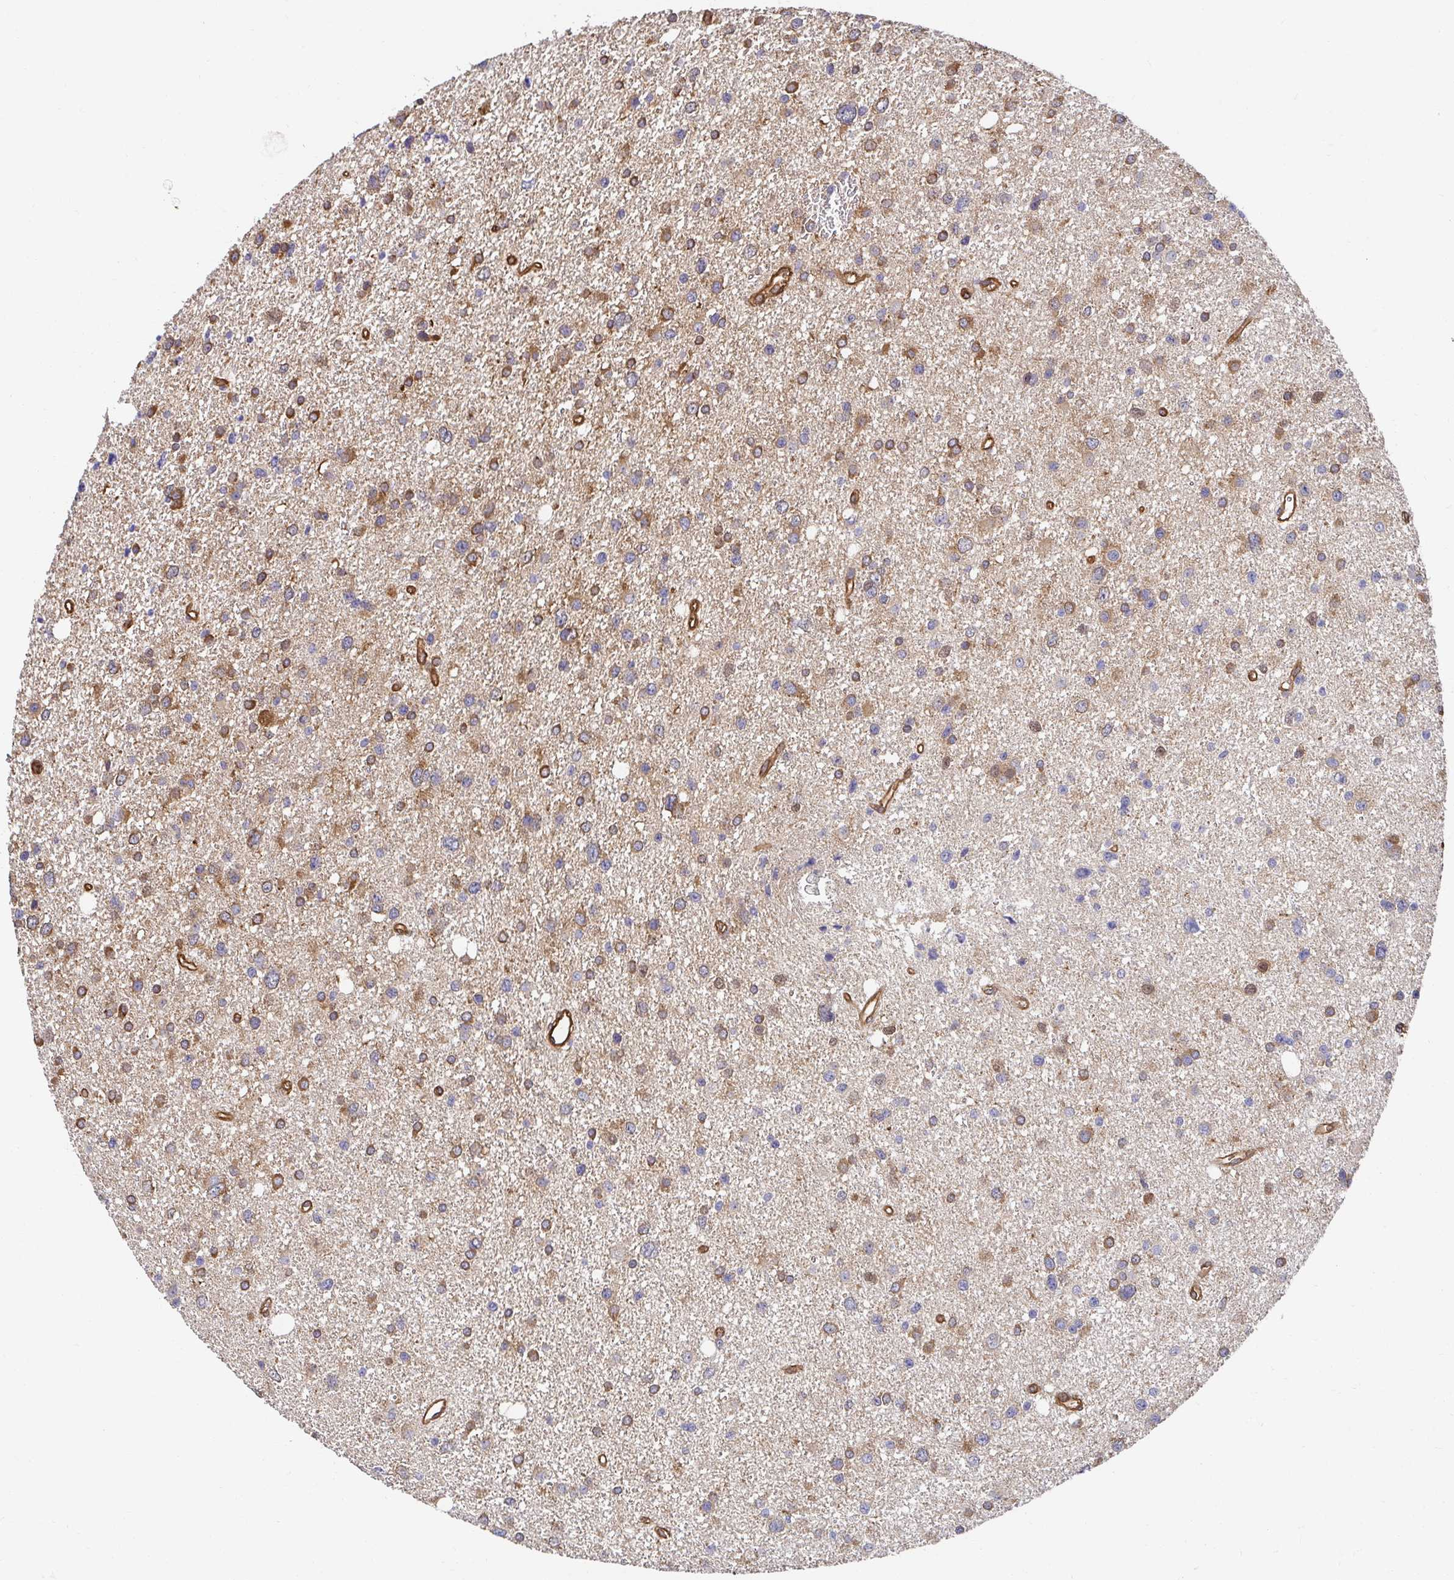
{"staining": {"intensity": "moderate", "quantity": ">75%", "location": "cytoplasmic/membranous"}, "tissue": "glioma", "cell_type": "Tumor cells", "image_type": "cancer", "snomed": [{"axis": "morphology", "description": "Glioma, malignant, Low grade"}, {"axis": "topography", "description": "Brain"}], "caption": "Low-grade glioma (malignant) tissue displays moderate cytoplasmic/membranous expression in about >75% of tumor cells", "gene": "CTTN", "patient": {"sex": "female", "age": 55}}